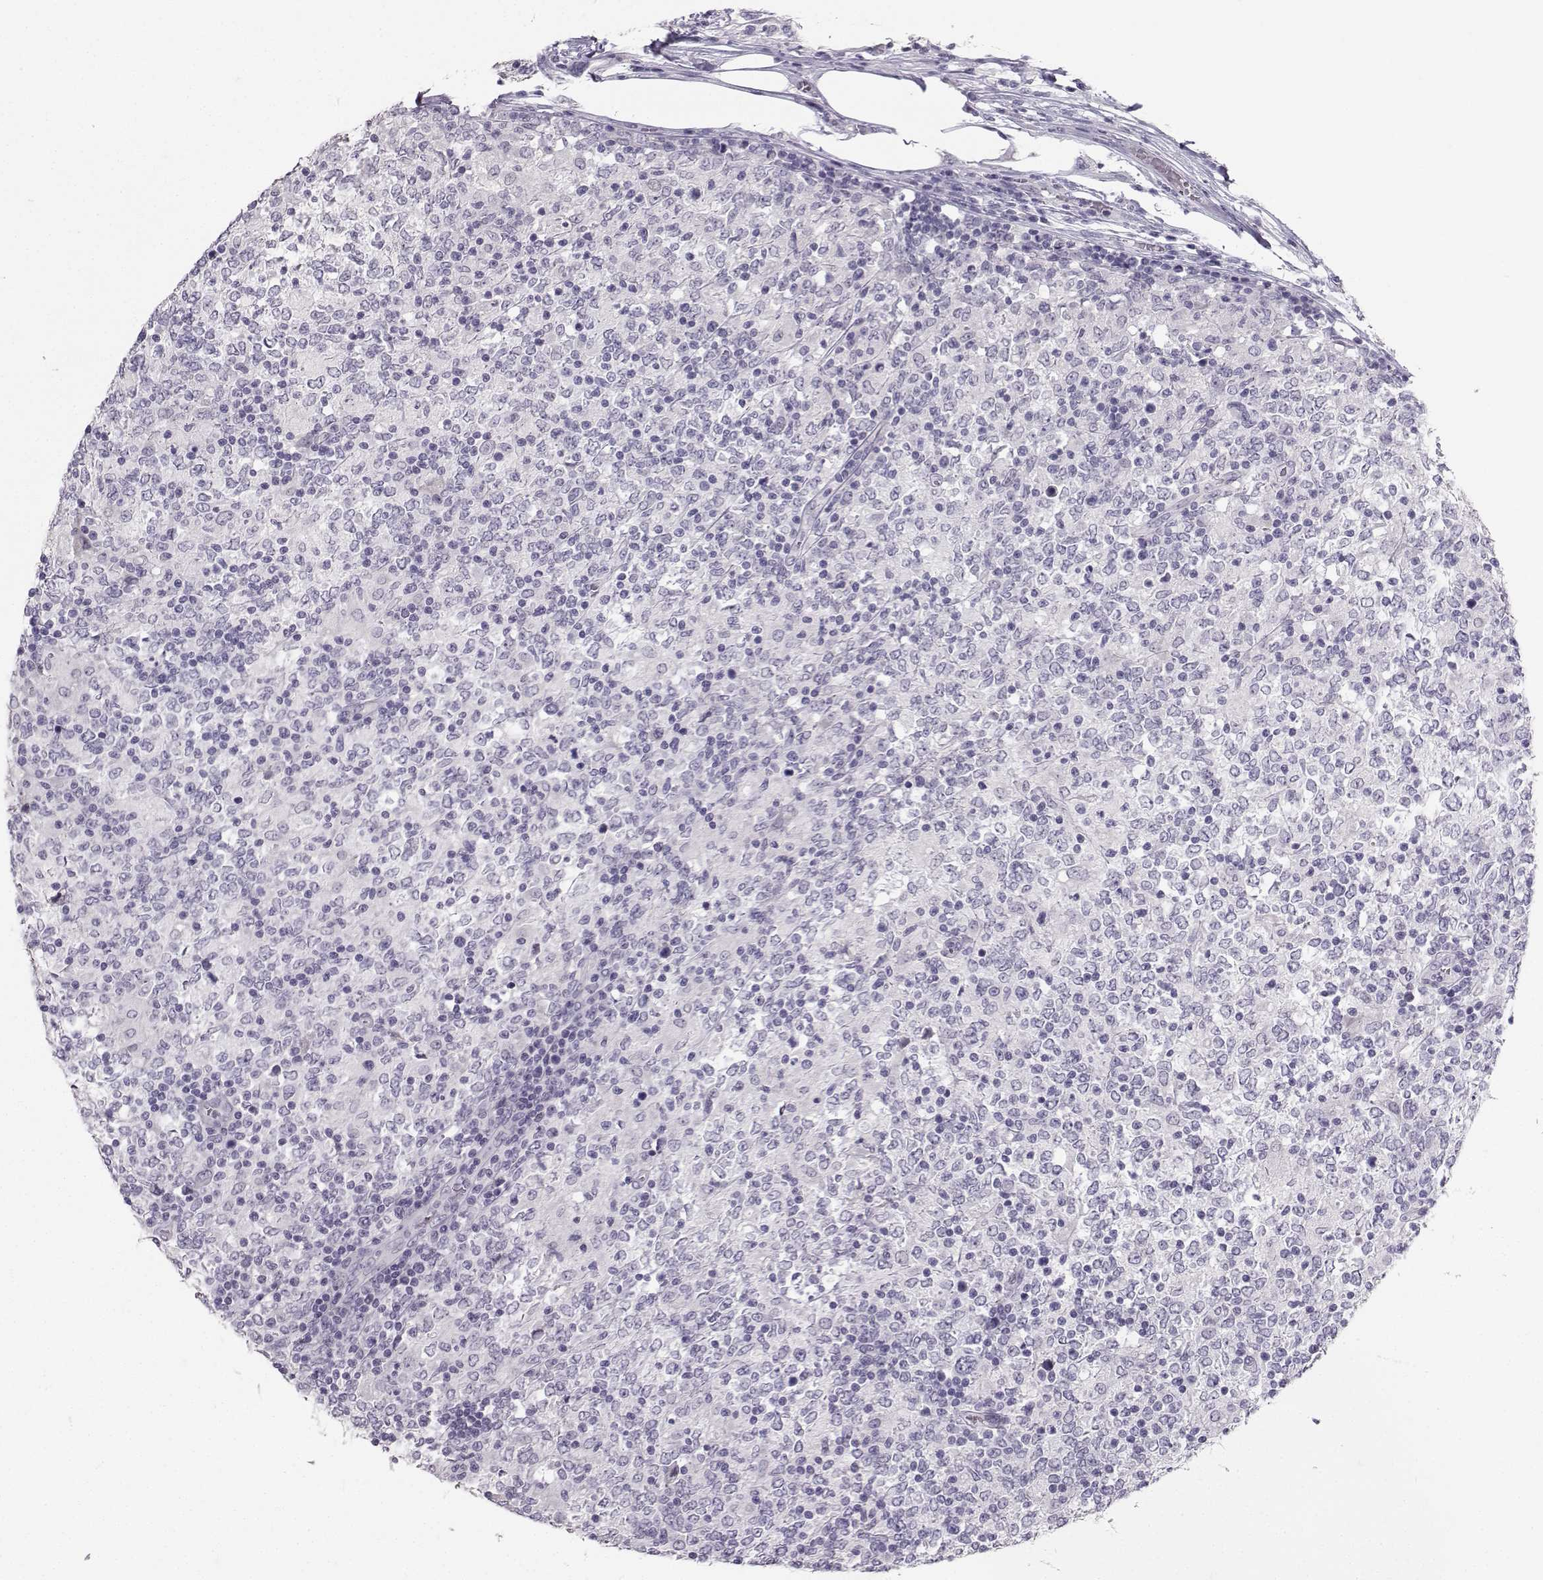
{"staining": {"intensity": "negative", "quantity": "none", "location": "none"}, "tissue": "lymphoma", "cell_type": "Tumor cells", "image_type": "cancer", "snomed": [{"axis": "morphology", "description": "Malignant lymphoma, non-Hodgkin's type, High grade"}, {"axis": "topography", "description": "Lymph node"}], "caption": "DAB (3,3'-diaminobenzidine) immunohistochemical staining of lymphoma reveals no significant staining in tumor cells.", "gene": "PKP2", "patient": {"sex": "female", "age": 84}}